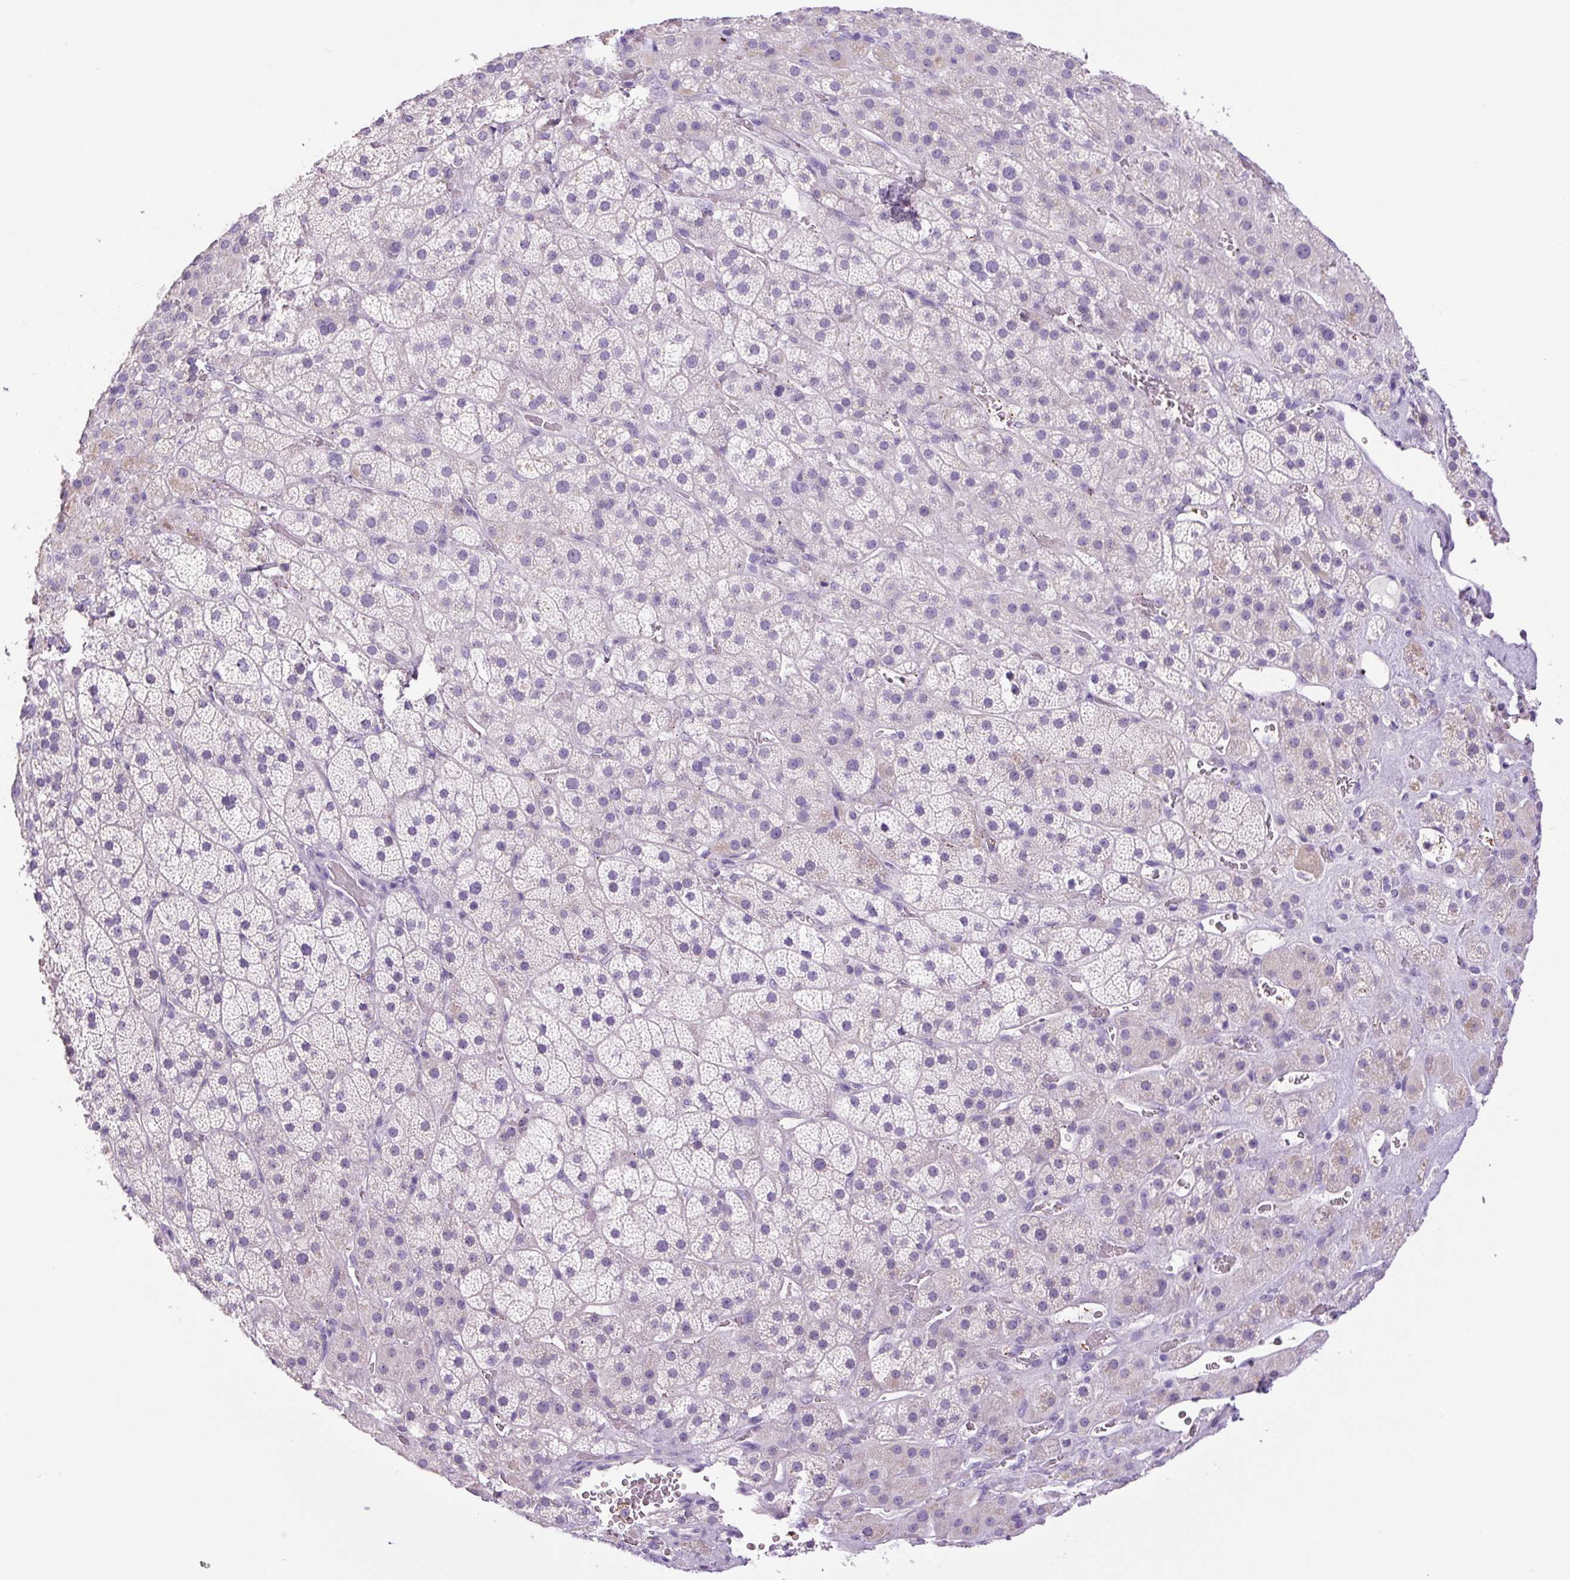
{"staining": {"intensity": "negative", "quantity": "none", "location": "none"}, "tissue": "adrenal gland", "cell_type": "Glandular cells", "image_type": "normal", "snomed": [{"axis": "morphology", "description": "Normal tissue, NOS"}, {"axis": "topography", "description": "Adrenal gland"}], "caption": "Immunohistochemistry histopathology image of benign adrenal gland stained for a protein (brown), which shows no expression in glandular cells. The staining was performed using DAB to visualize the protein expression in brown, while the nuclei were stained in blue with hematoxylin (Magnification: 20x).", "gene": "CHGA", "patient": {"sex": "male", "age": 57}}